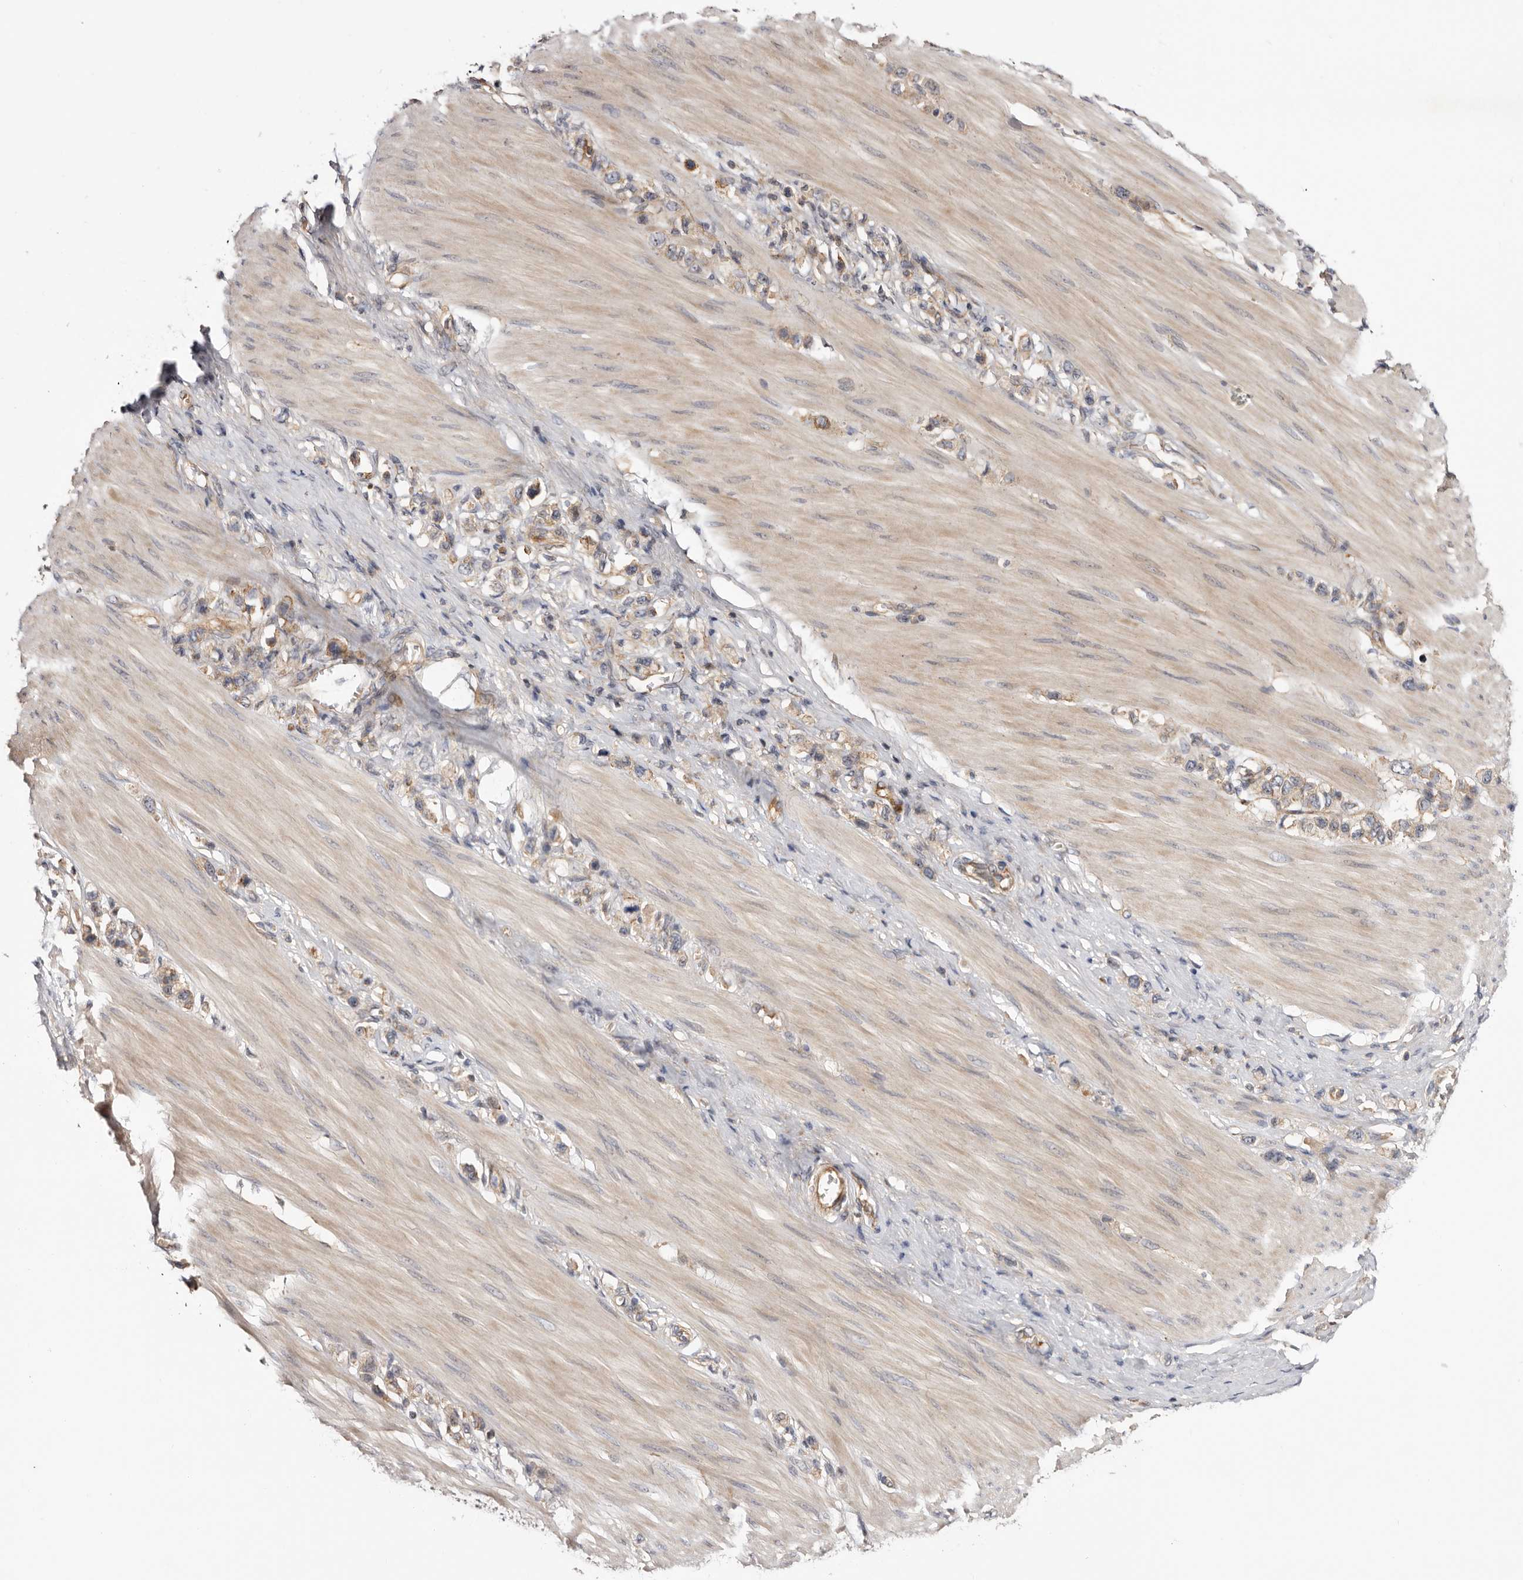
{"staining": {"intensity": "moderate", "quantity": "25%-75%", "location": "cytoplasmic/membranous"}, "tissue": "stomach cancer", "cell_type": "Tumor cells", "image_type": "cancer", "snomed": [{"axis": "morphology", "description": "Adenocarcinoma, NOS"}, {"axis": "topography", "description": "Stomach"}], "caption": "This histopathology image demonstrates IHC staining of human stomach cancer, with medium moderate cytoplasmic/membranous positivity in about 25%-75% of tumor cells.", "gene": "PANK4", "patient": {"sex": "female", "age": 65}}